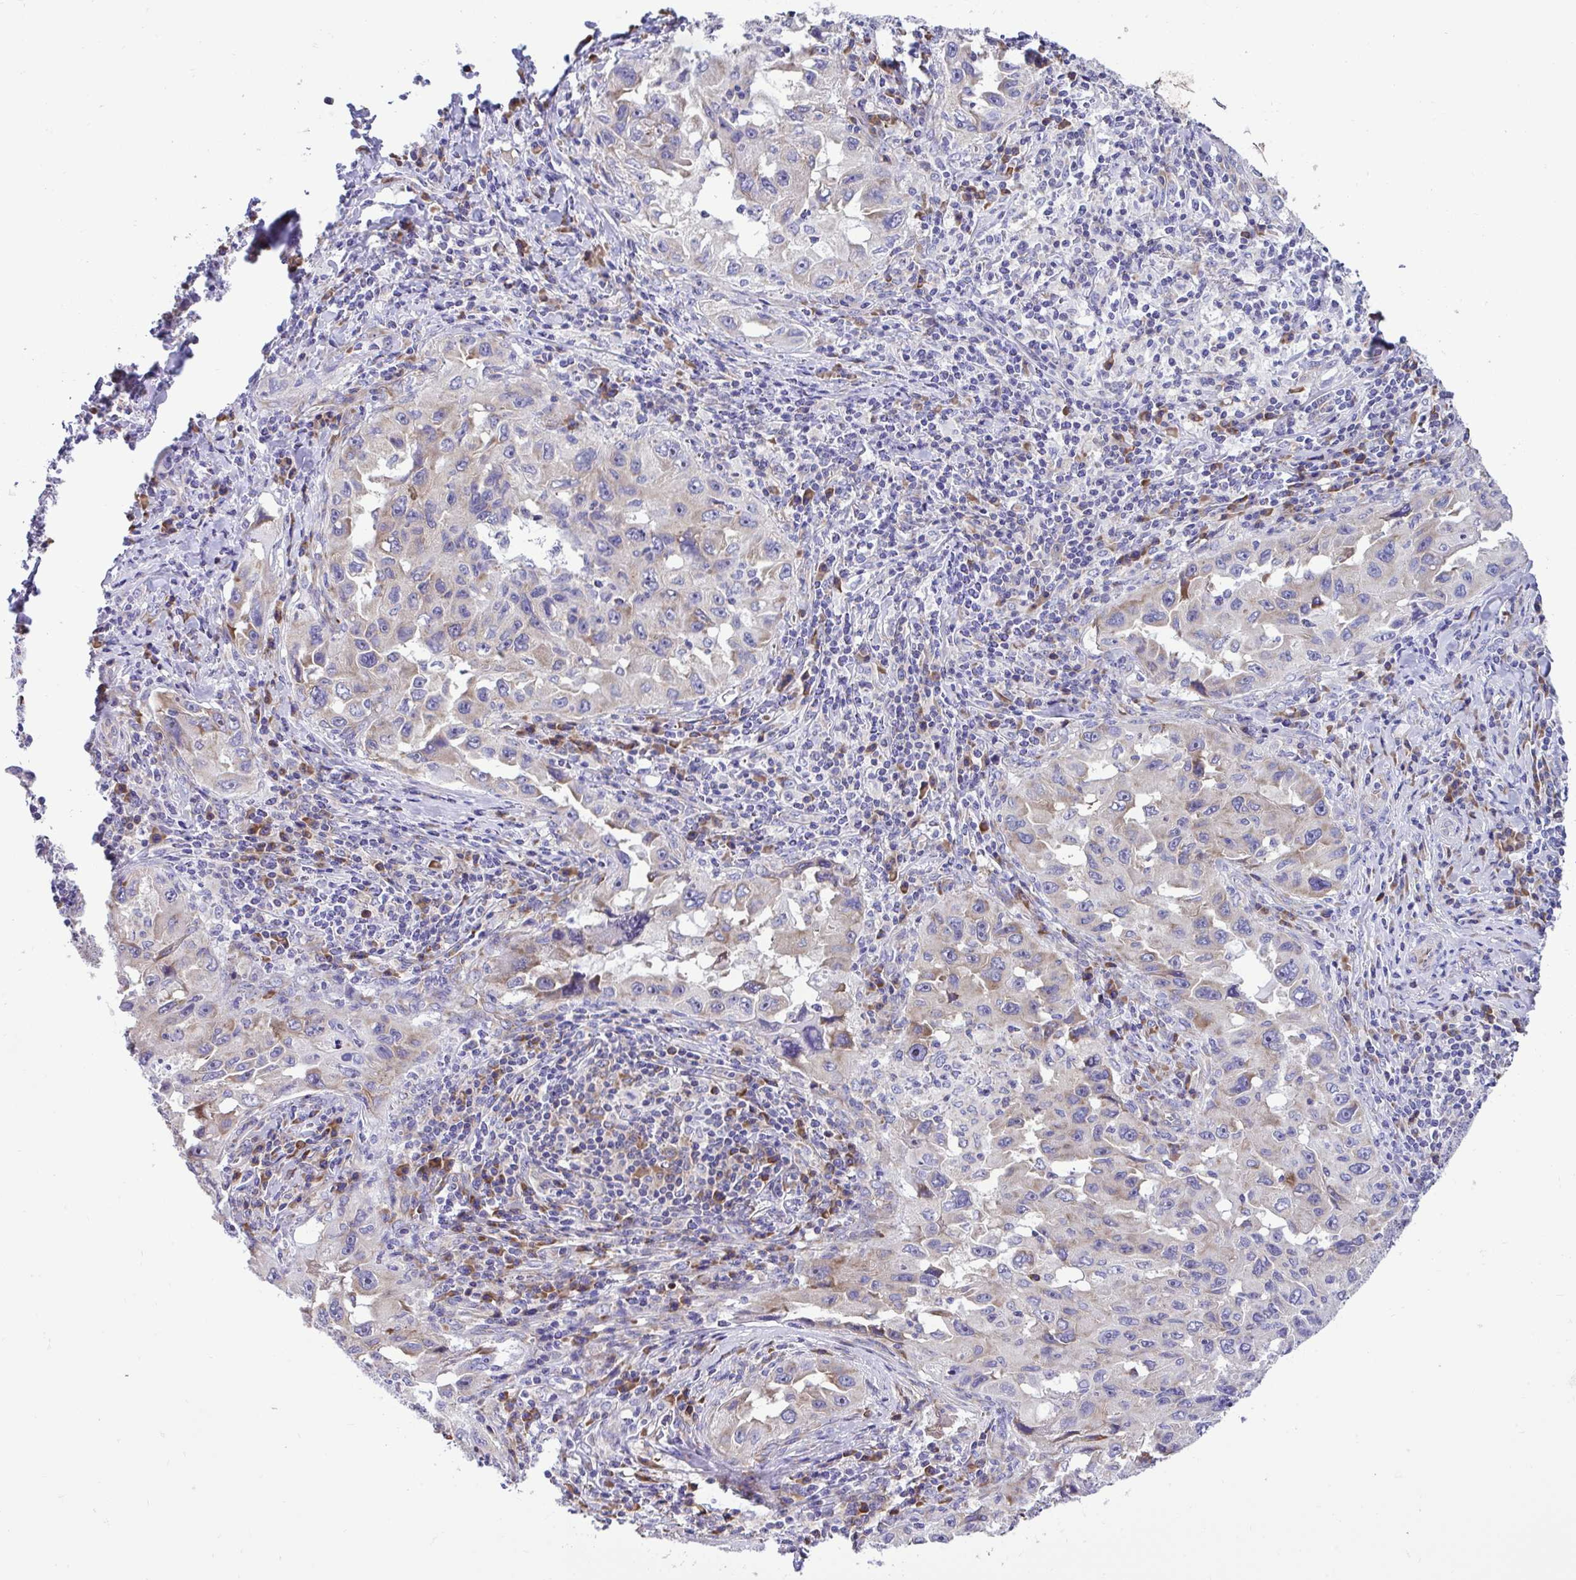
{"staining": {"intensity": "negative", "quantity": "none", "location": "none"}, "tissue": "lung cancer", "cell_type": "Tumor cells", "image_type": "cancer", "snomed": [{"axis": "morphology", "description": "Adenocarcinoma, NOS"}, {"axis": "topography", "description": "Lung"}], "caption": "Micrograph shows no significant protein staining in tumor cells of adenocarcinoma (lung).", "gene": "RPL7", "patient": {"sex": "female", "age": 73}}